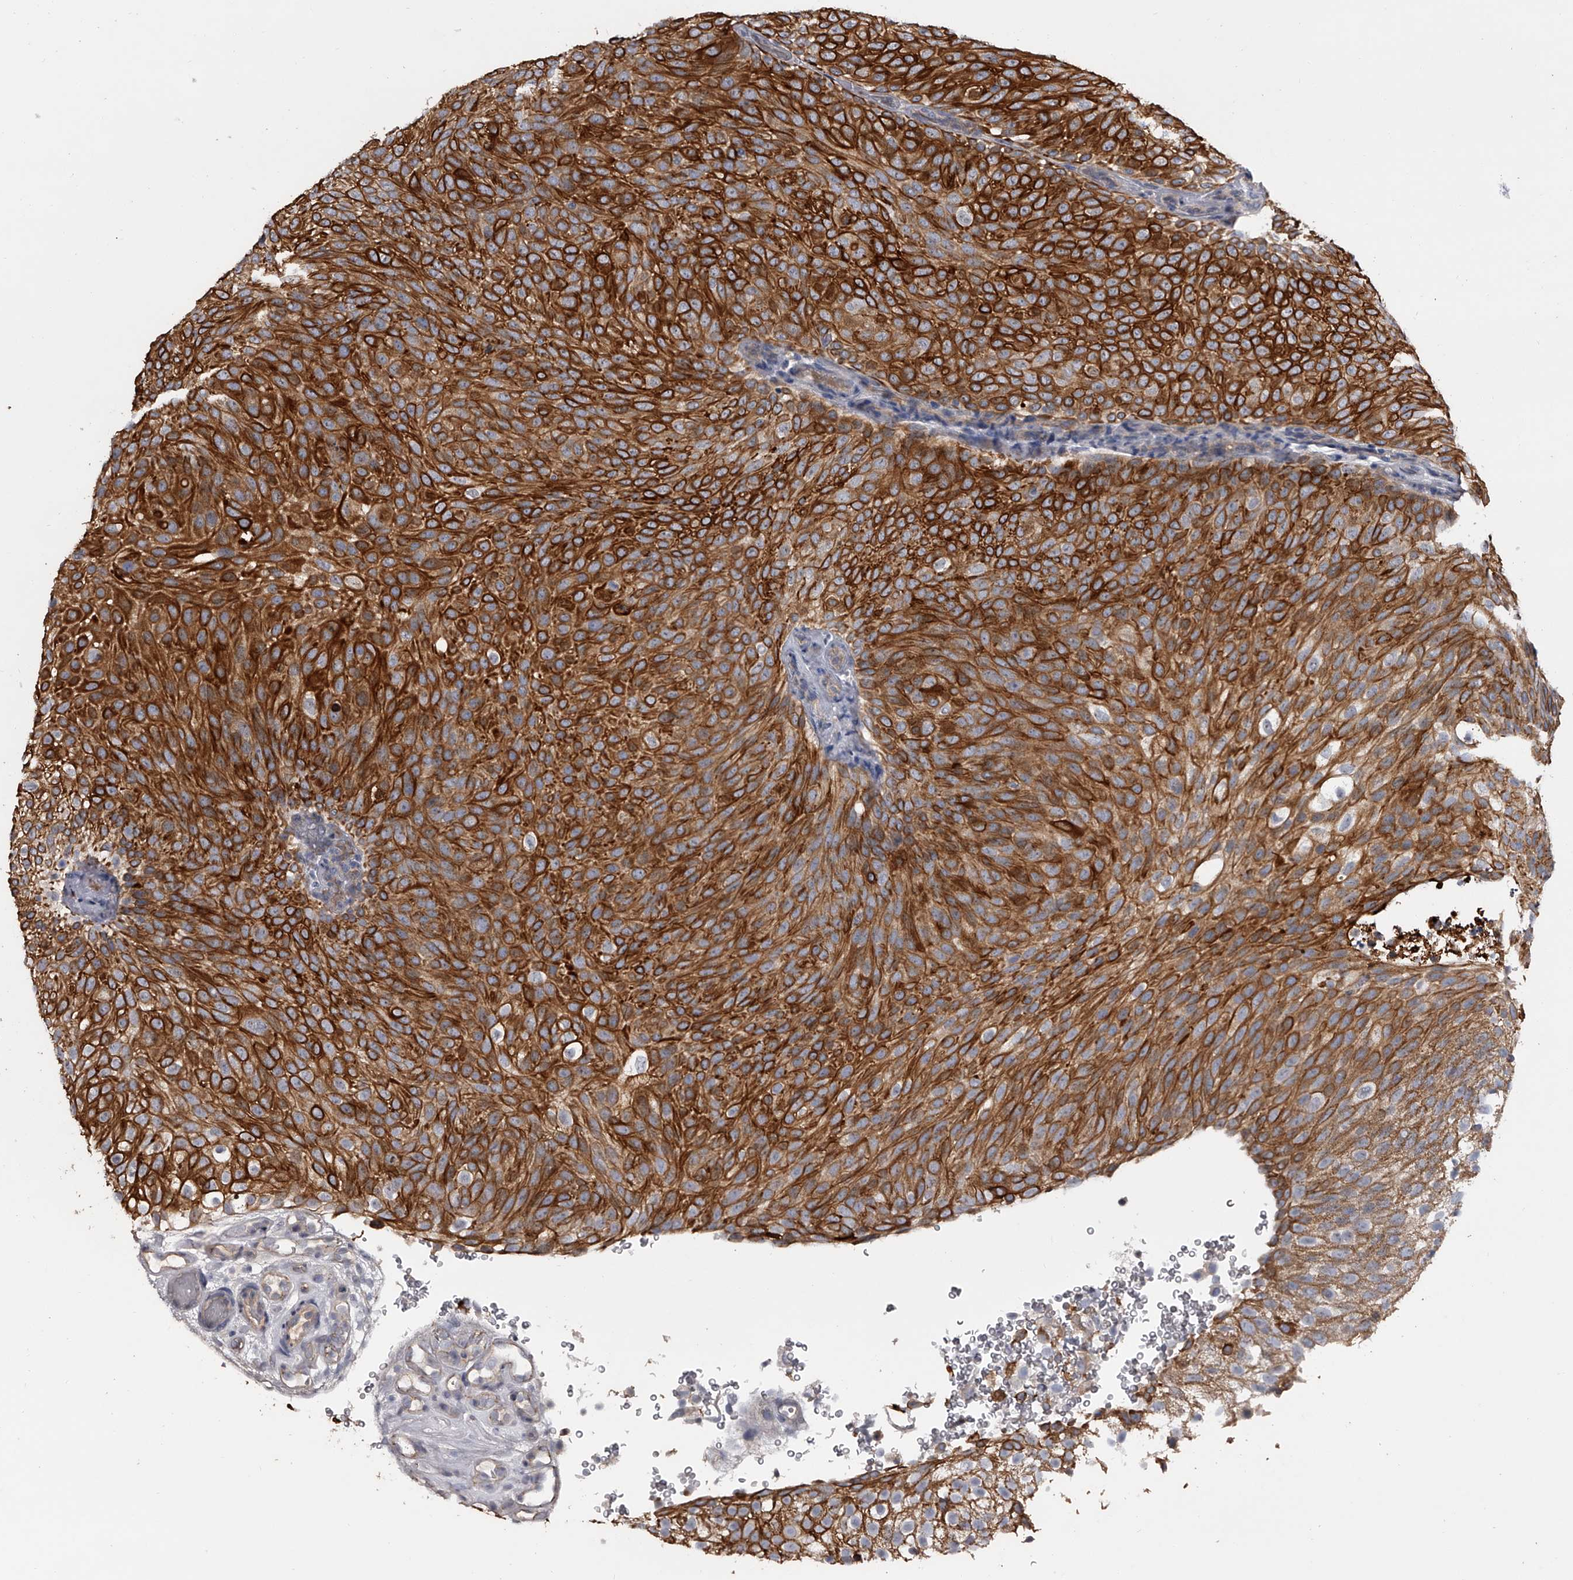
{"staining": {"intensity": "strong", "quantity": ">75%", "location": "cytoplasmic/membranous"}, "tissue": "urothelial cancer", "cell_type": "Tumor cells", "image_type": "cancer", "snomed": [{"axis": "morphology", "description": "Urothelial carcinoma, Low grade"}, {"axis": "topography", "description": "Urinary bladder"}], "caption": "Immunohistochemical staining of human urothelial cancer exhibits high levels of strong cytoplasmic/membranous staining in approximately >75% of tumor cells. (Stains: DAB (3,3'-diaminobenzidine) in brown, nuclei in blue, Microscopy: brightfield microscopy at high magnification).", "gene": "MDN1", "patient": {"sex": "male", "age": 78}}